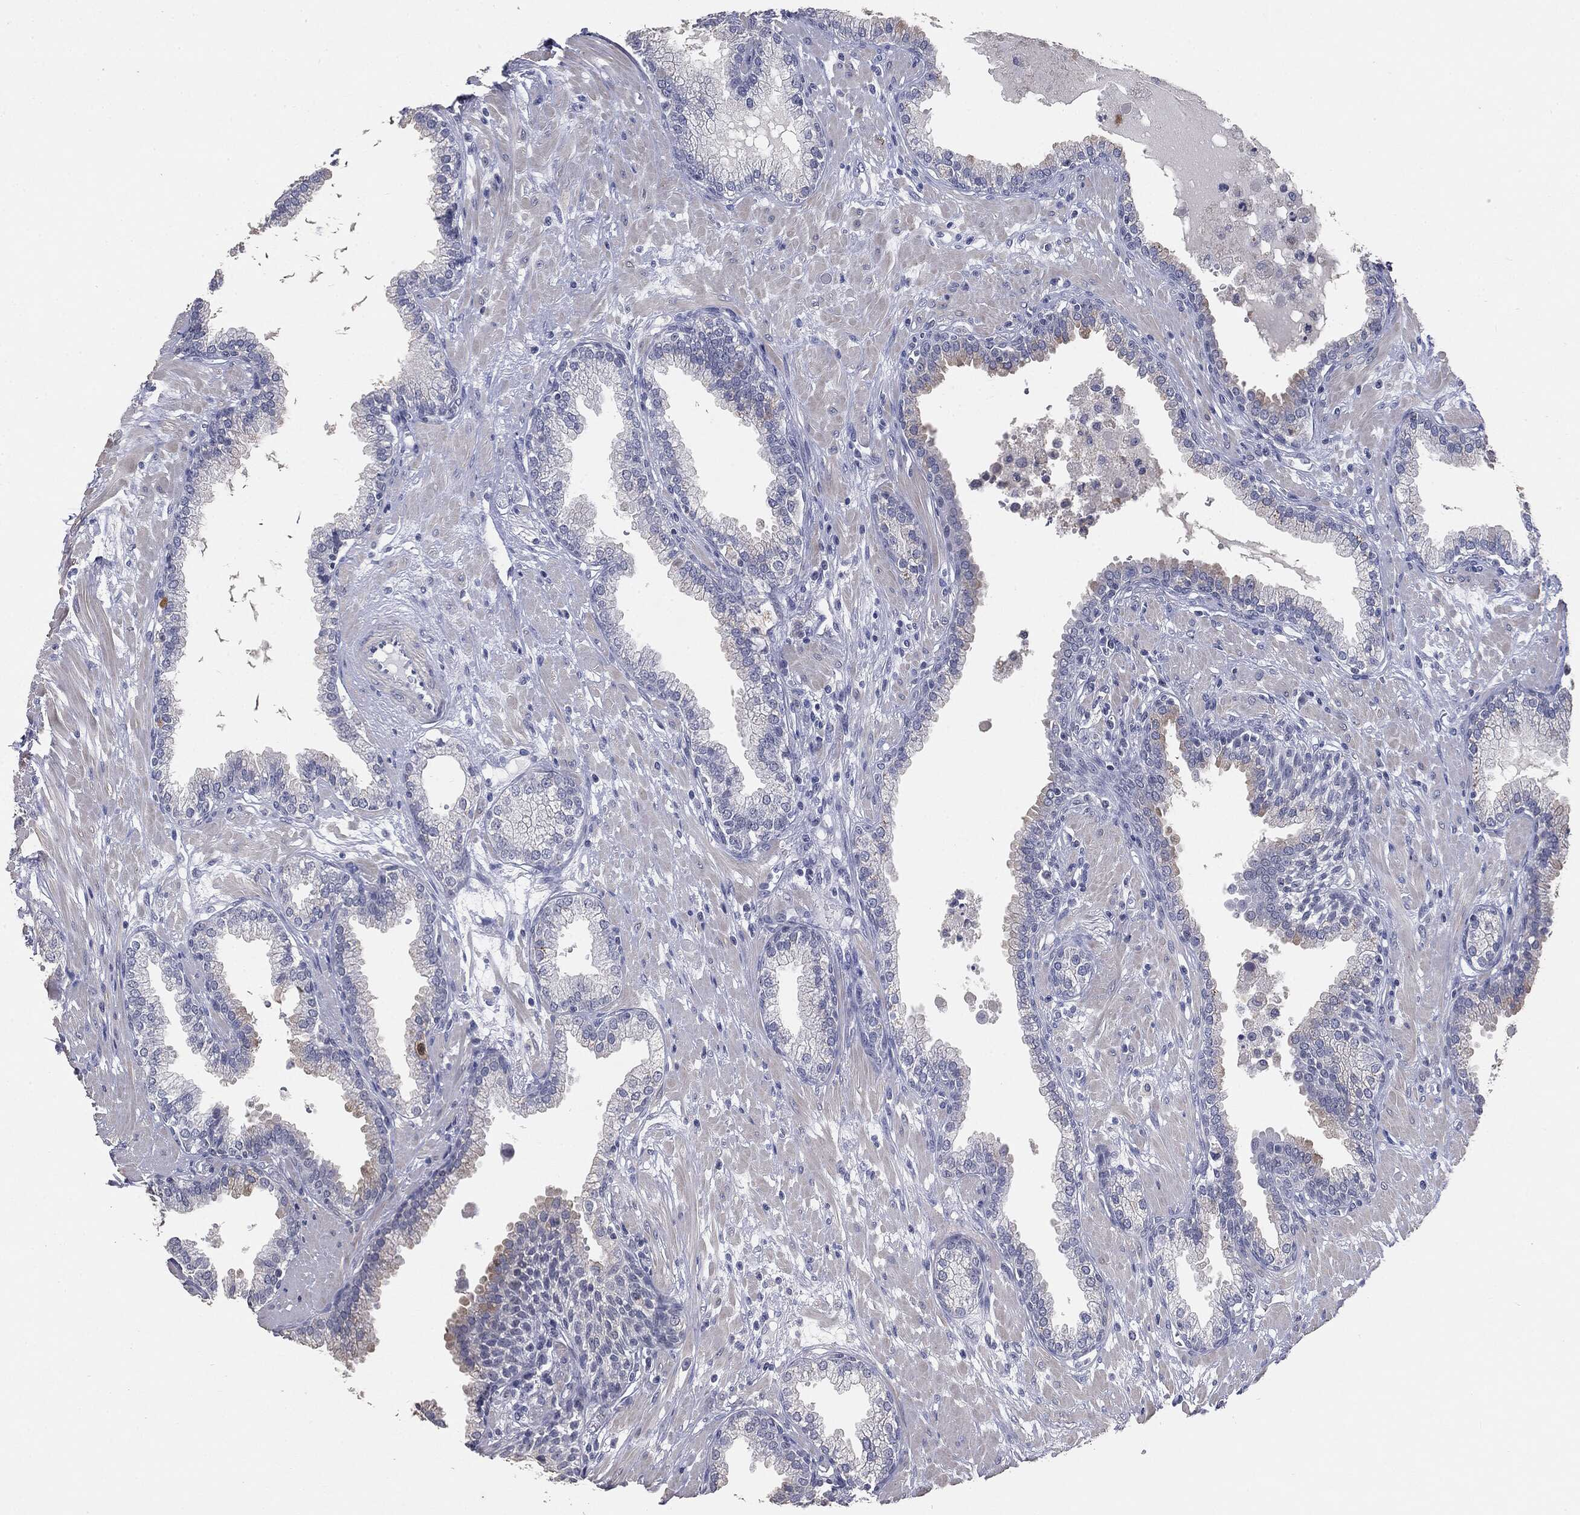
{"staining": {"intensity": "negative", "quantity": "none", "location": "none"}, "tissue": "prostate", "cell_type": "Glandular cells", "image_type": "normal", "snomed": [{"axis": "morphology", "description": "Normal tissue, NOS"}, {"axis": "topography", "description": "Prostate"}], "caption": "Immunohistochemistry photomicrograph of unremarkable human prostate stained for a protein (brown), which shows no staining in glandular cells. (Brightfield microscopy of DAB immunohistochemistry (IHC) at high magnification).", "gene": "SLC2A2", "patient": {"sex": "male", "age": 64}}